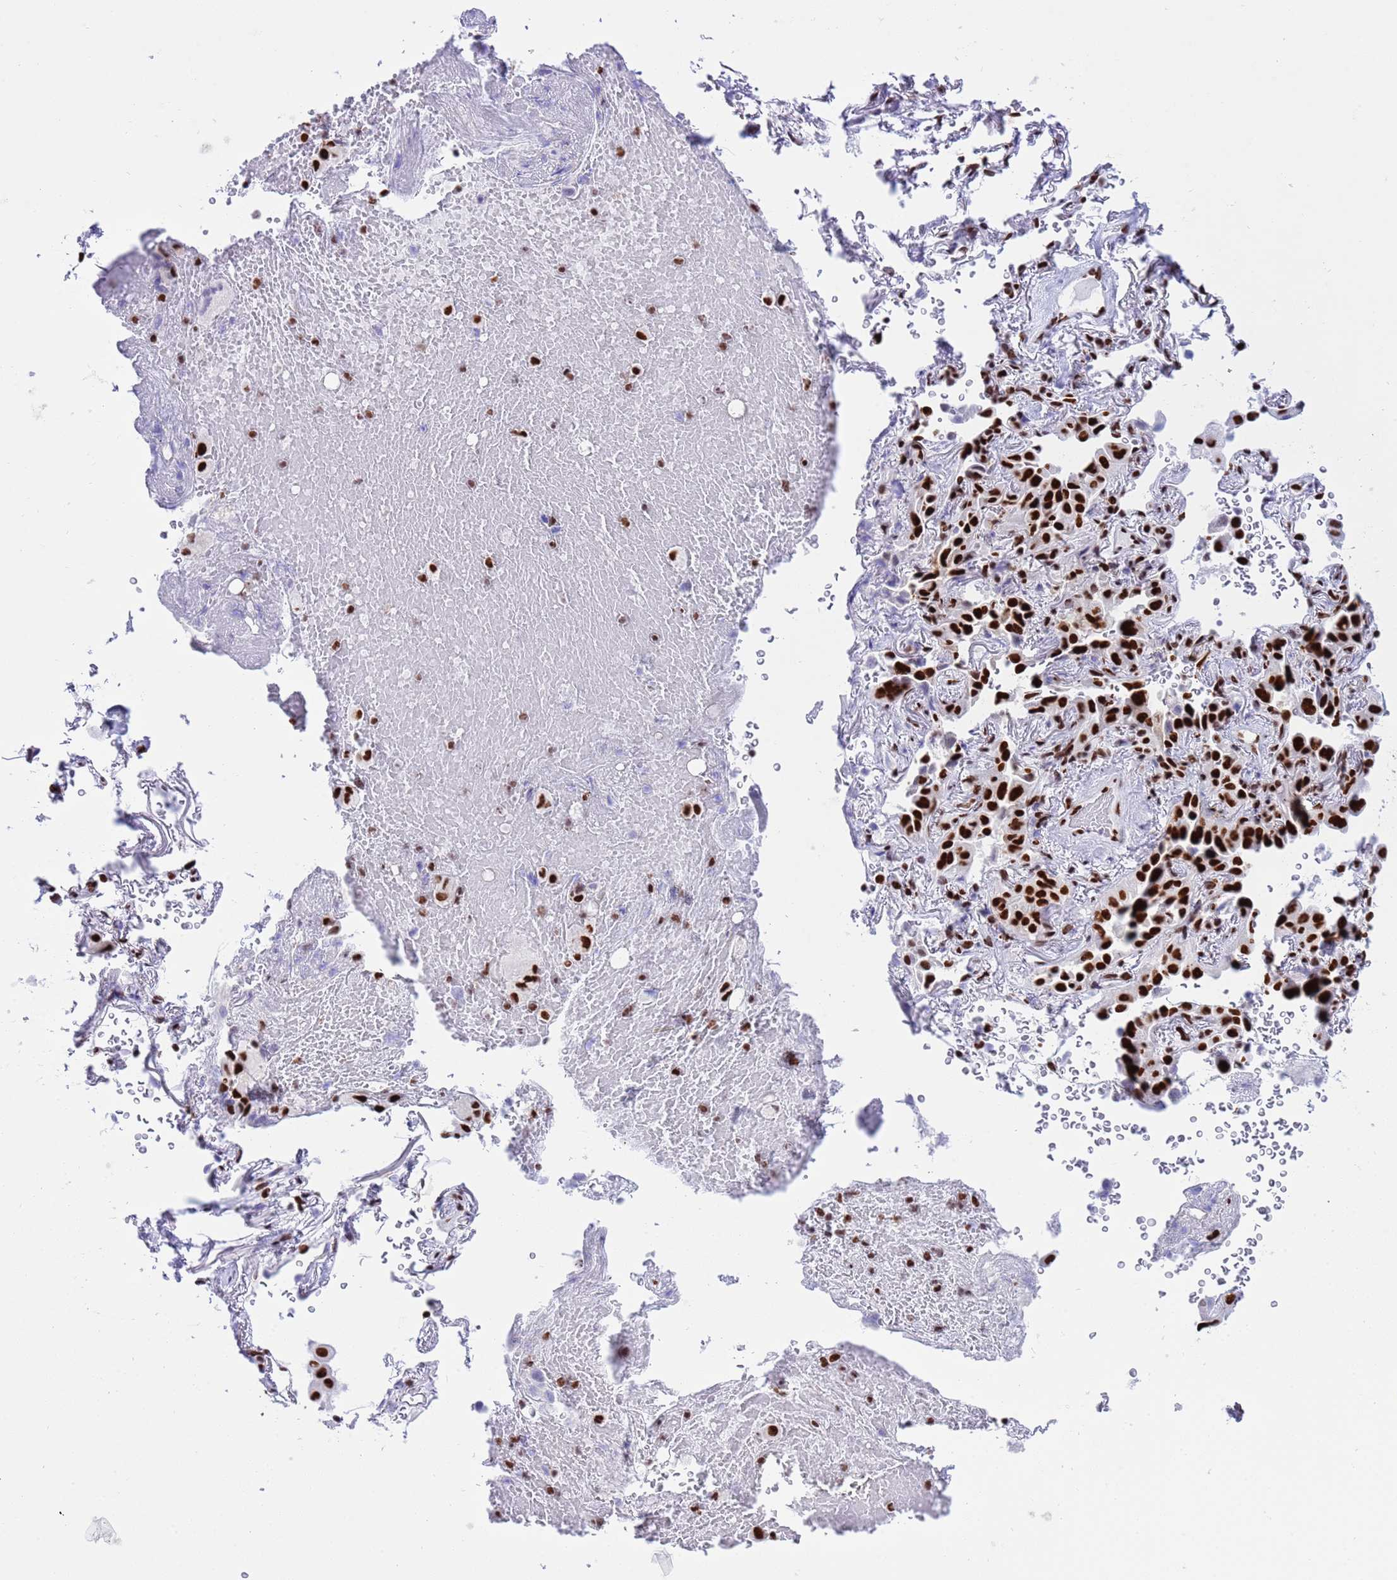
{"staining": {"intensity": "strong", "quantity": ">75%", "location": "nuclear"}, "tissue": "lung cancer", "cell_type": "Tumor cells", "image_type": "cancer", "snomed": [{"axis": "morphology", "description": "Adenocarcinoma, NOS"}, {"axis": "topography", "description": "Lung"}], "caption": "About >75% of tumor cells in human lung cancer (adenocarcinoma) reveal strong nuclear protein expression as visualized by brown immunohistochemical staining.", "gene": "RALY", "patient": {"sex": "female", "age": 69}}